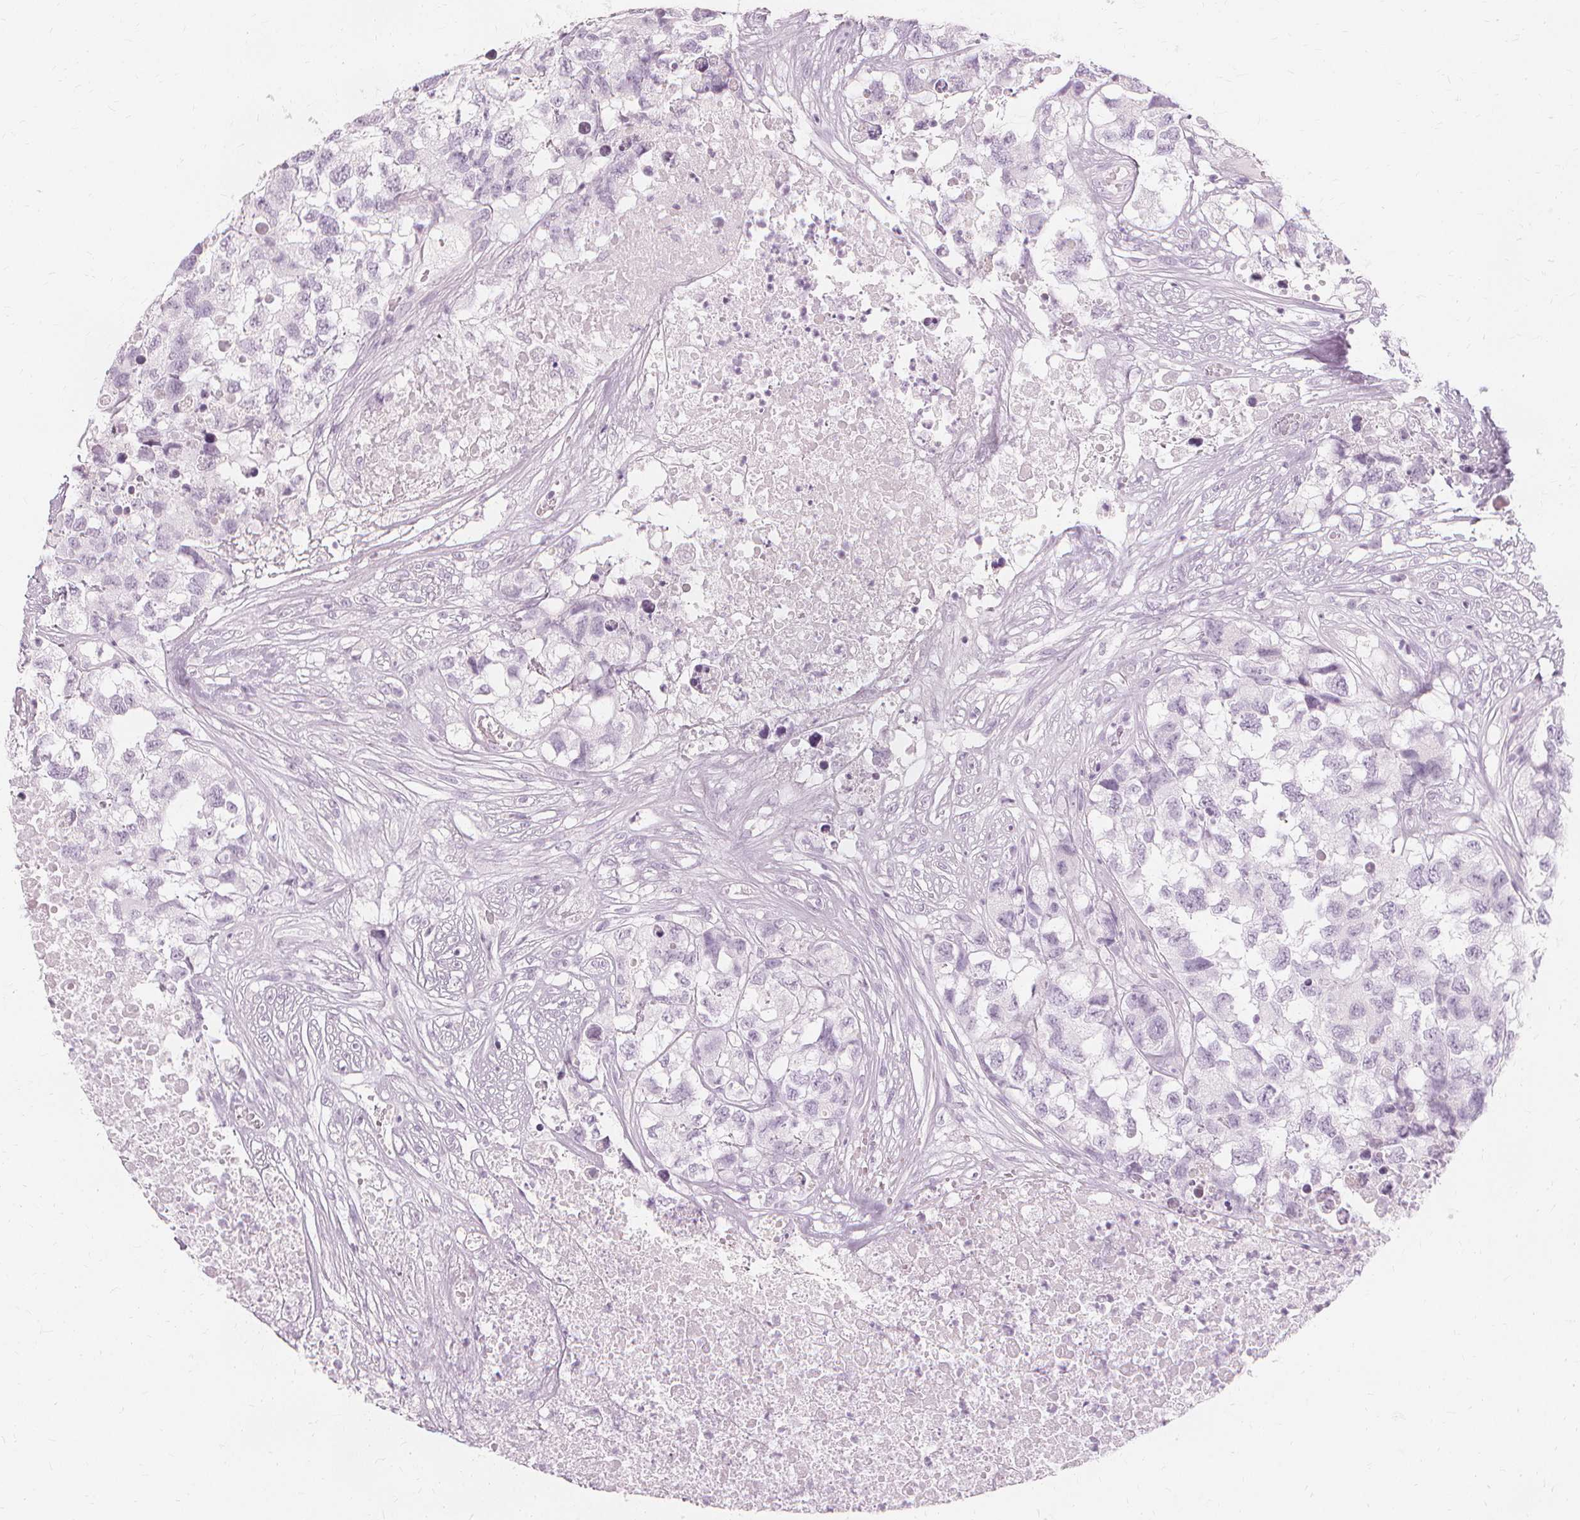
{"staining": {"intensity": "negative", "quantity": "none", "location": "none"}, "tissue": "testis cancer", "cell_type": "Tumor cells", "image_type": "cancer", "snomed": [{"axis": "morphology", "description": "Carcinoma, Embryonal, NOS"}, {"axis": "topography", "description": "Testis"}], "caption": "Tumor cells show no significant positivity in testis cancer.", "gene": "TFF1", "patient": {"sex": "male", "age": 83}}